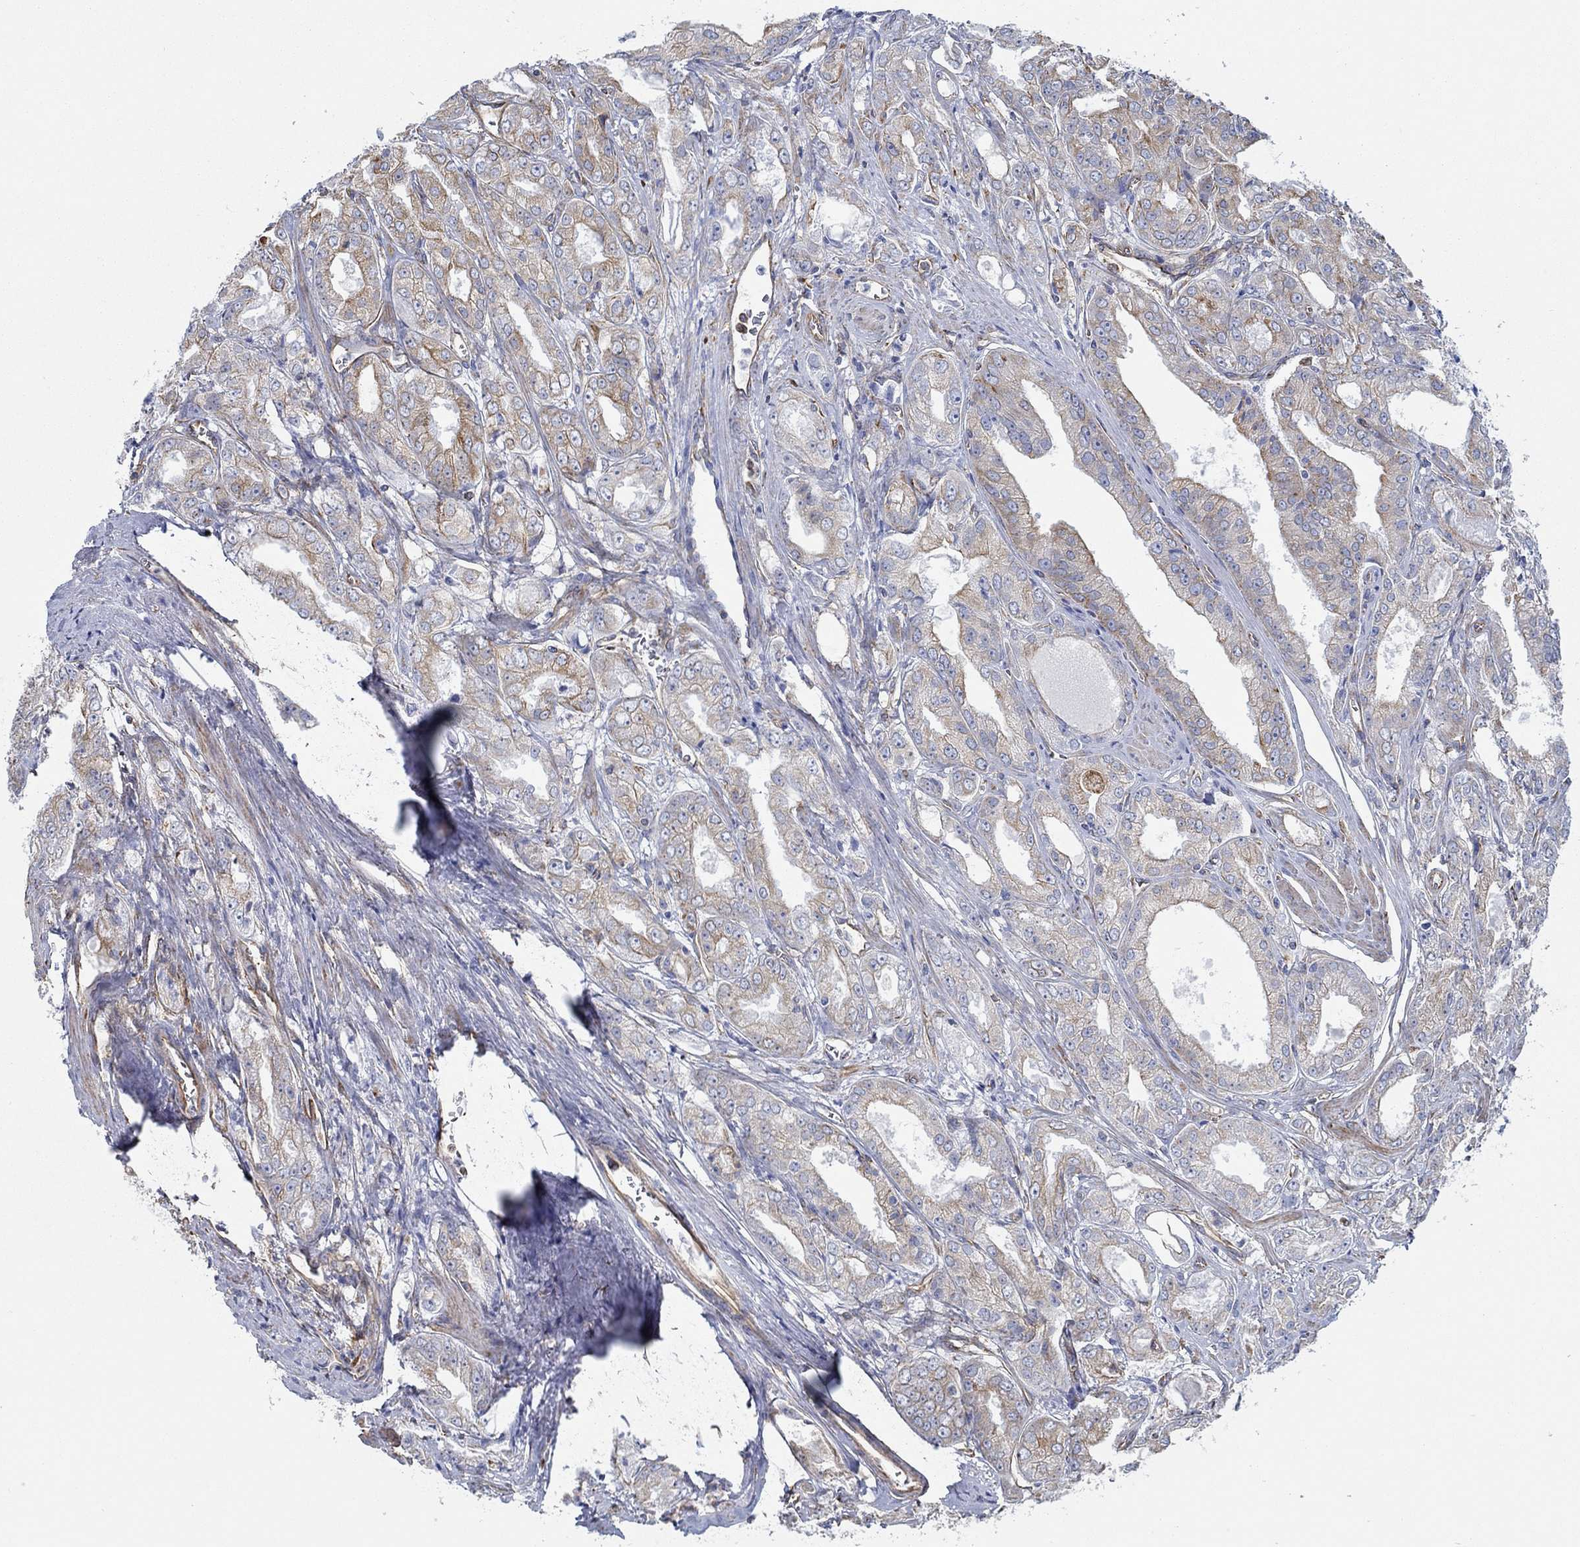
{"staining": {"intensity": "strong", "quantity": "<25%", "location": "cytoplasmic/membranous"}, "tissue": "prostate cancer", "cell_type": "Tumor cells", "image_type": "cancer", "snomed": [{"axis": "morphology", "description": "Adenocarcinoma, NOS"}, {"axis": "morphology", "description": "Adenocarcinoma, High grade"}, {"axis": "topography", "description": "Prostate"}], "caption": "Immunohistochemistry (IHC) (DAB) staining of human prostate cancer (high-grade adenocarcinoma) shows strong cytoplasmic/membranous protein staining in approximately <25% of tumor cells.", "gene": "STC2", "patient": {"sex": "male", "age": 70}}